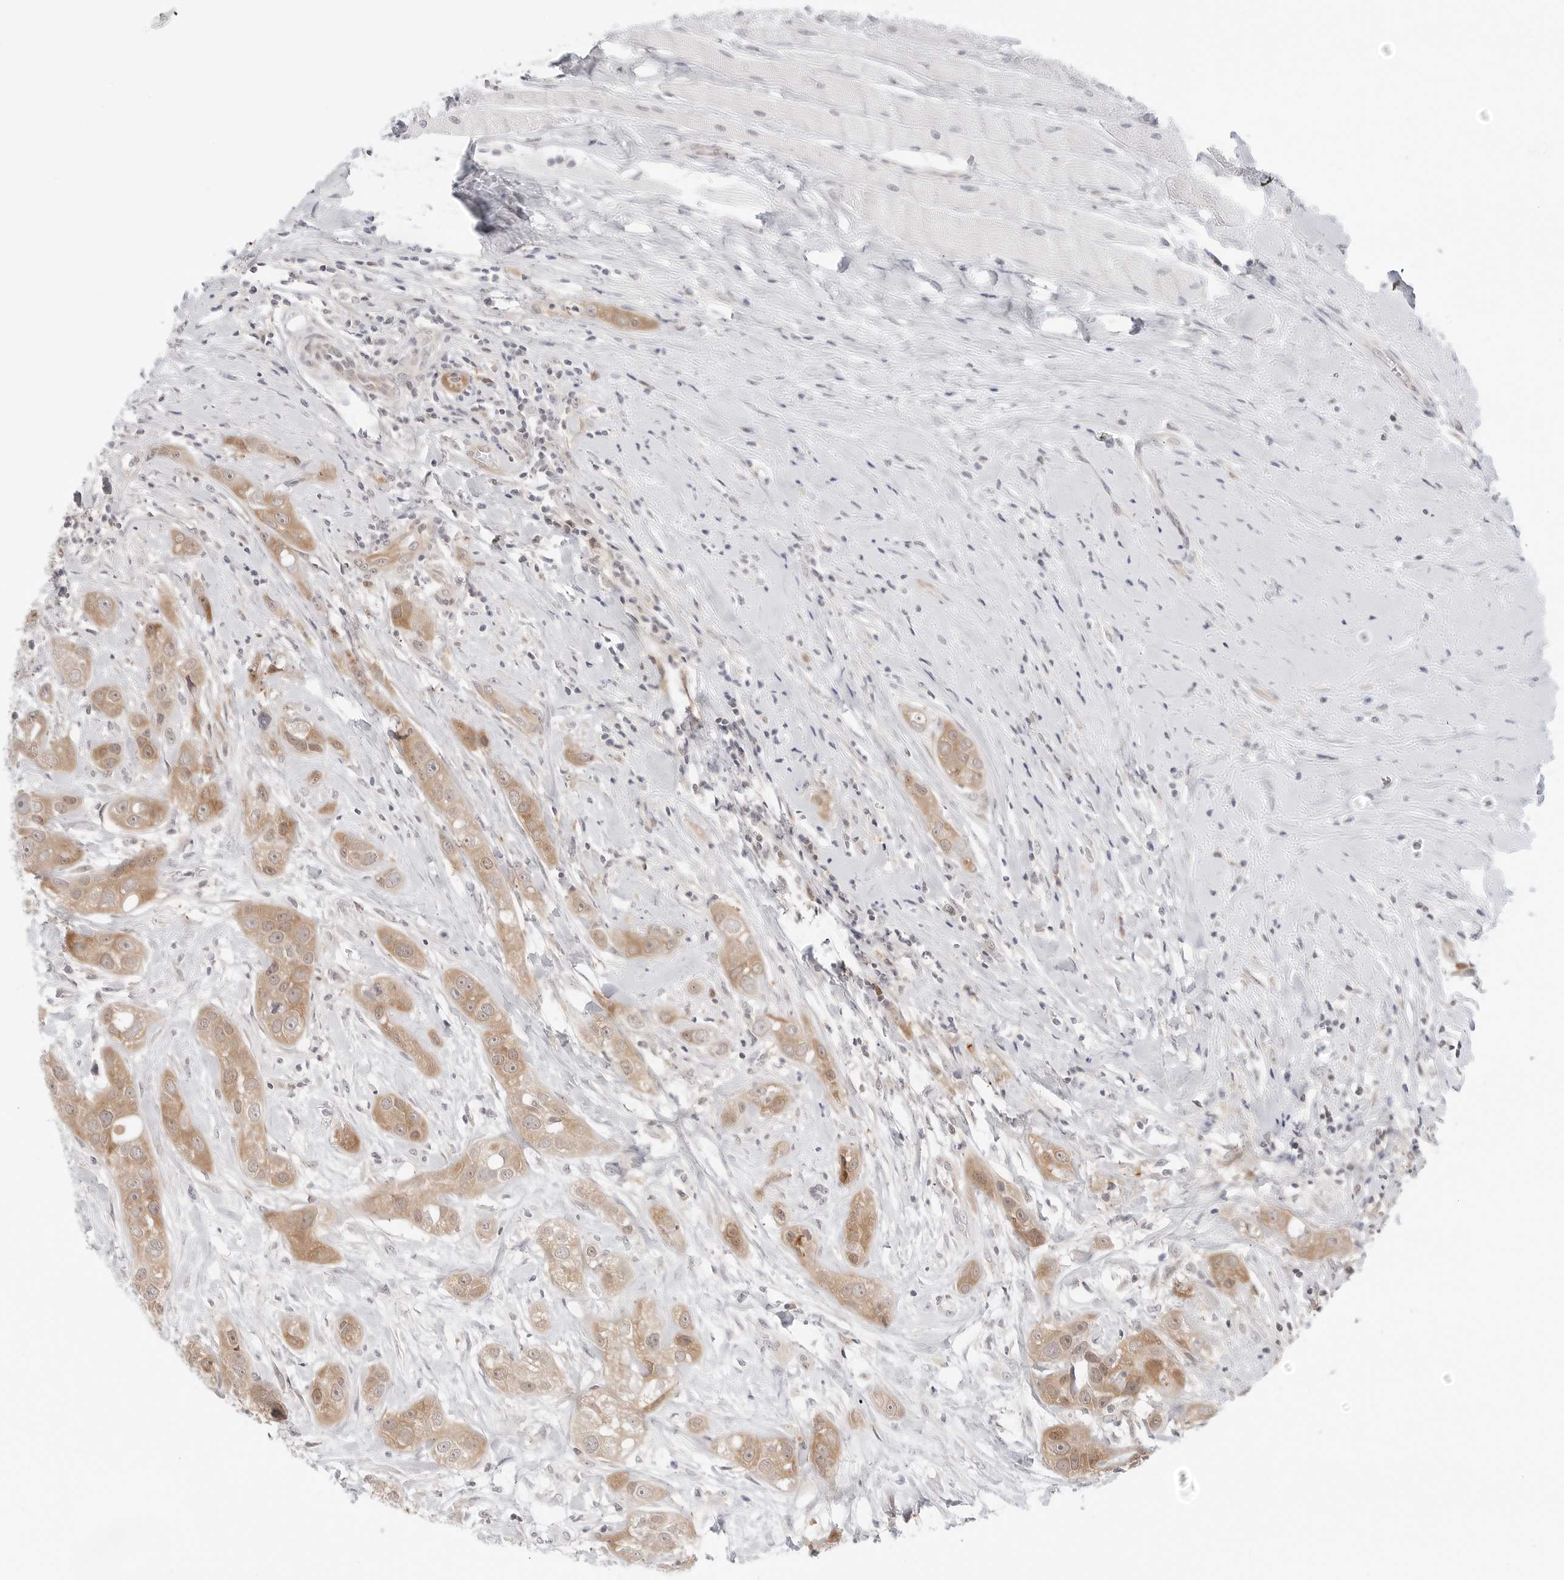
{"staining": {"intensity": "moderate", "quantity": ">75%", "location": "cytoplasmic/membranous"}, "tissue": "head and neck cancer", "cell_type": "Tumor cells", "image_type": "cancer", "snomed": [{"axis": "morphology", "description": "Normal tissue, NOS"}, {"axis": "morphology", "description": "Squamous cell carcinoma, NOS"}, {"axis": "topography", "description": "Skeletal muscle"}, {"axis": "topography", "description": "Head-Neck"}], "caption": "Immunohistochemistry (DAB (3,3'-diaminobenzidine)) staining of human head and neck squamous cell carcinoma demonstrates moderate cytoplasmic/membranous protein expression in approximately >75% of tumor cells.", "gene": "NUDC", "patient": {"sex": "male", "age": 51}}